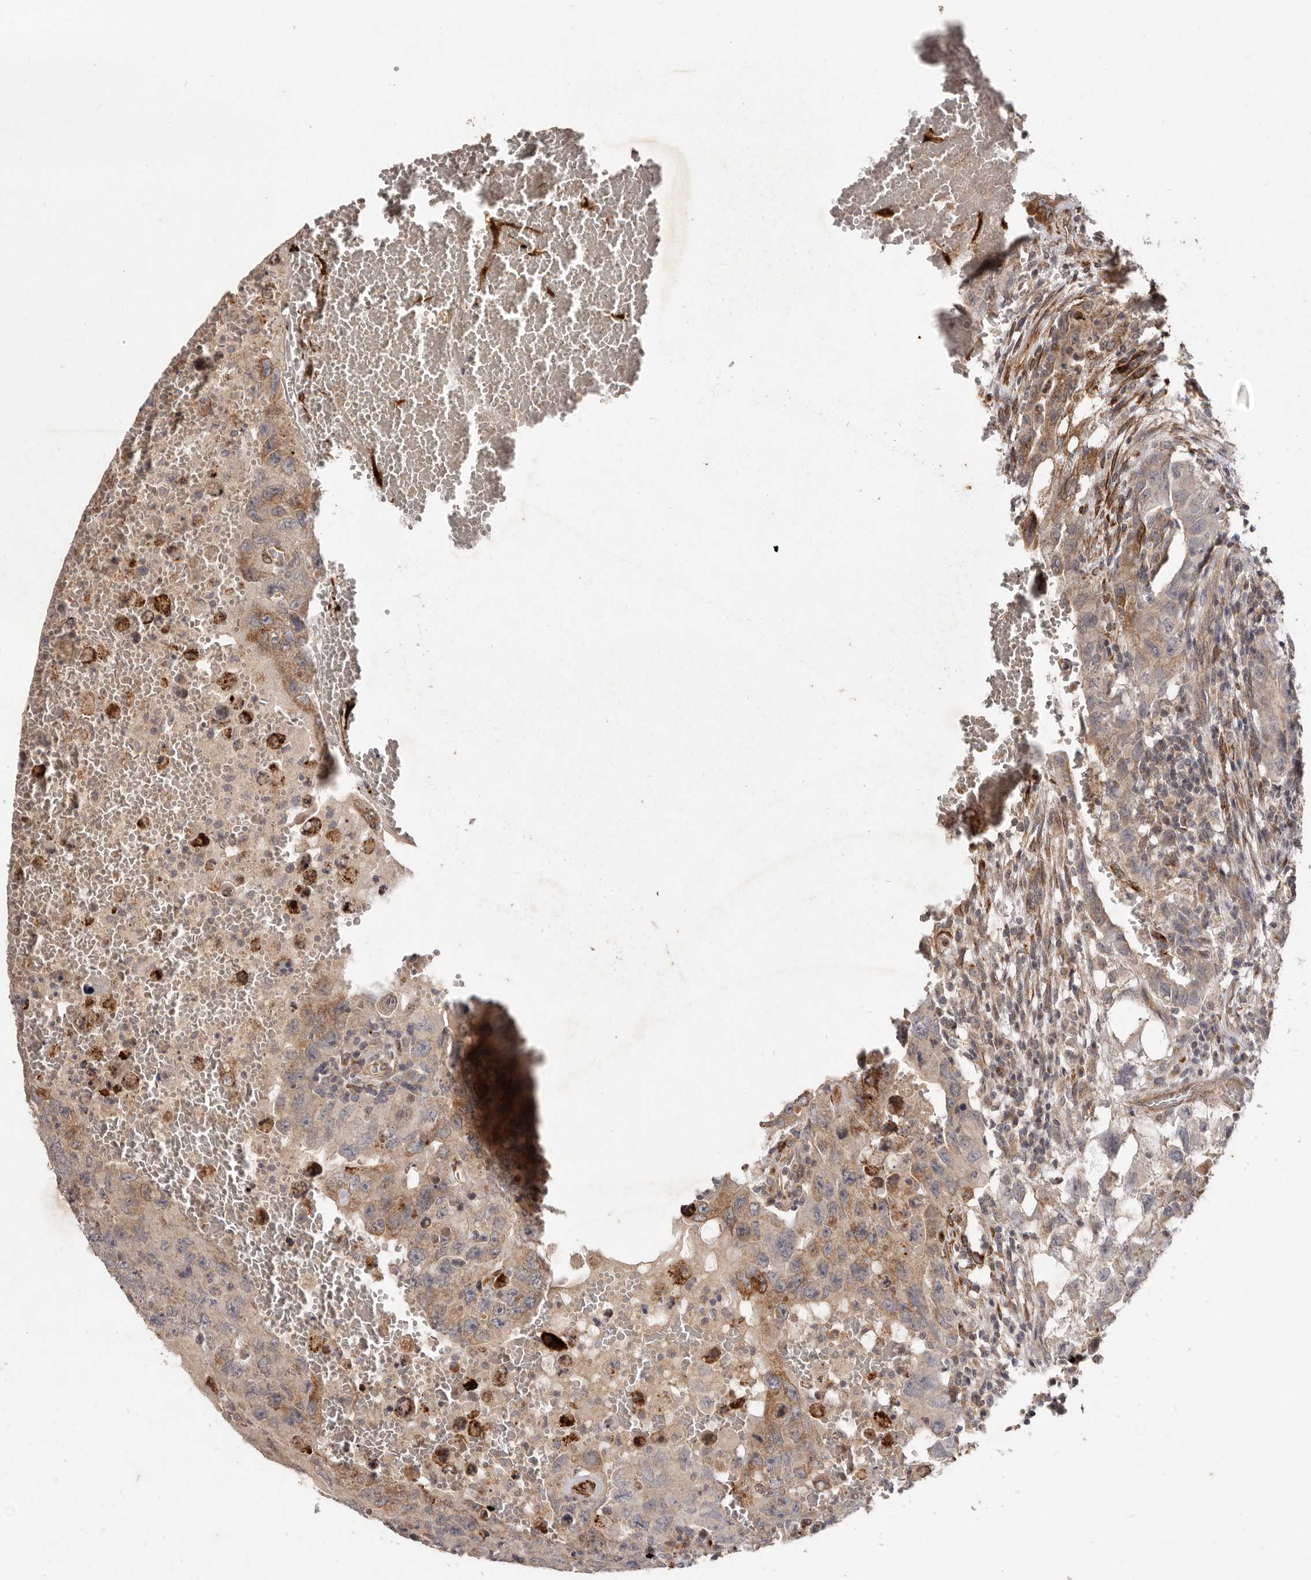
{"staining": {"intensity": "moderate", "quantity": "<25%", "location": "cytoplasmic/membranous"}, "tissue": "testis cancer", "cell_type": "Tumor cells", "image_type": "cancer", "snomed": [{"axis": "morphology", "description": "Carcinoma, Embryonal, NOS"}, {"axis": "topography", "description": "Testis"}], "caption": "This histopathology image reveals testis cancer (embryonal carcinoma) stained with IHC to label a protein in brown. The cytoplasmic/membranous of tumor cells show moderate positivity for the protein. Nuclei are counter-stained blue.", "gene": "PLOD2", "patient": {"sex": "male", "age": 26}}